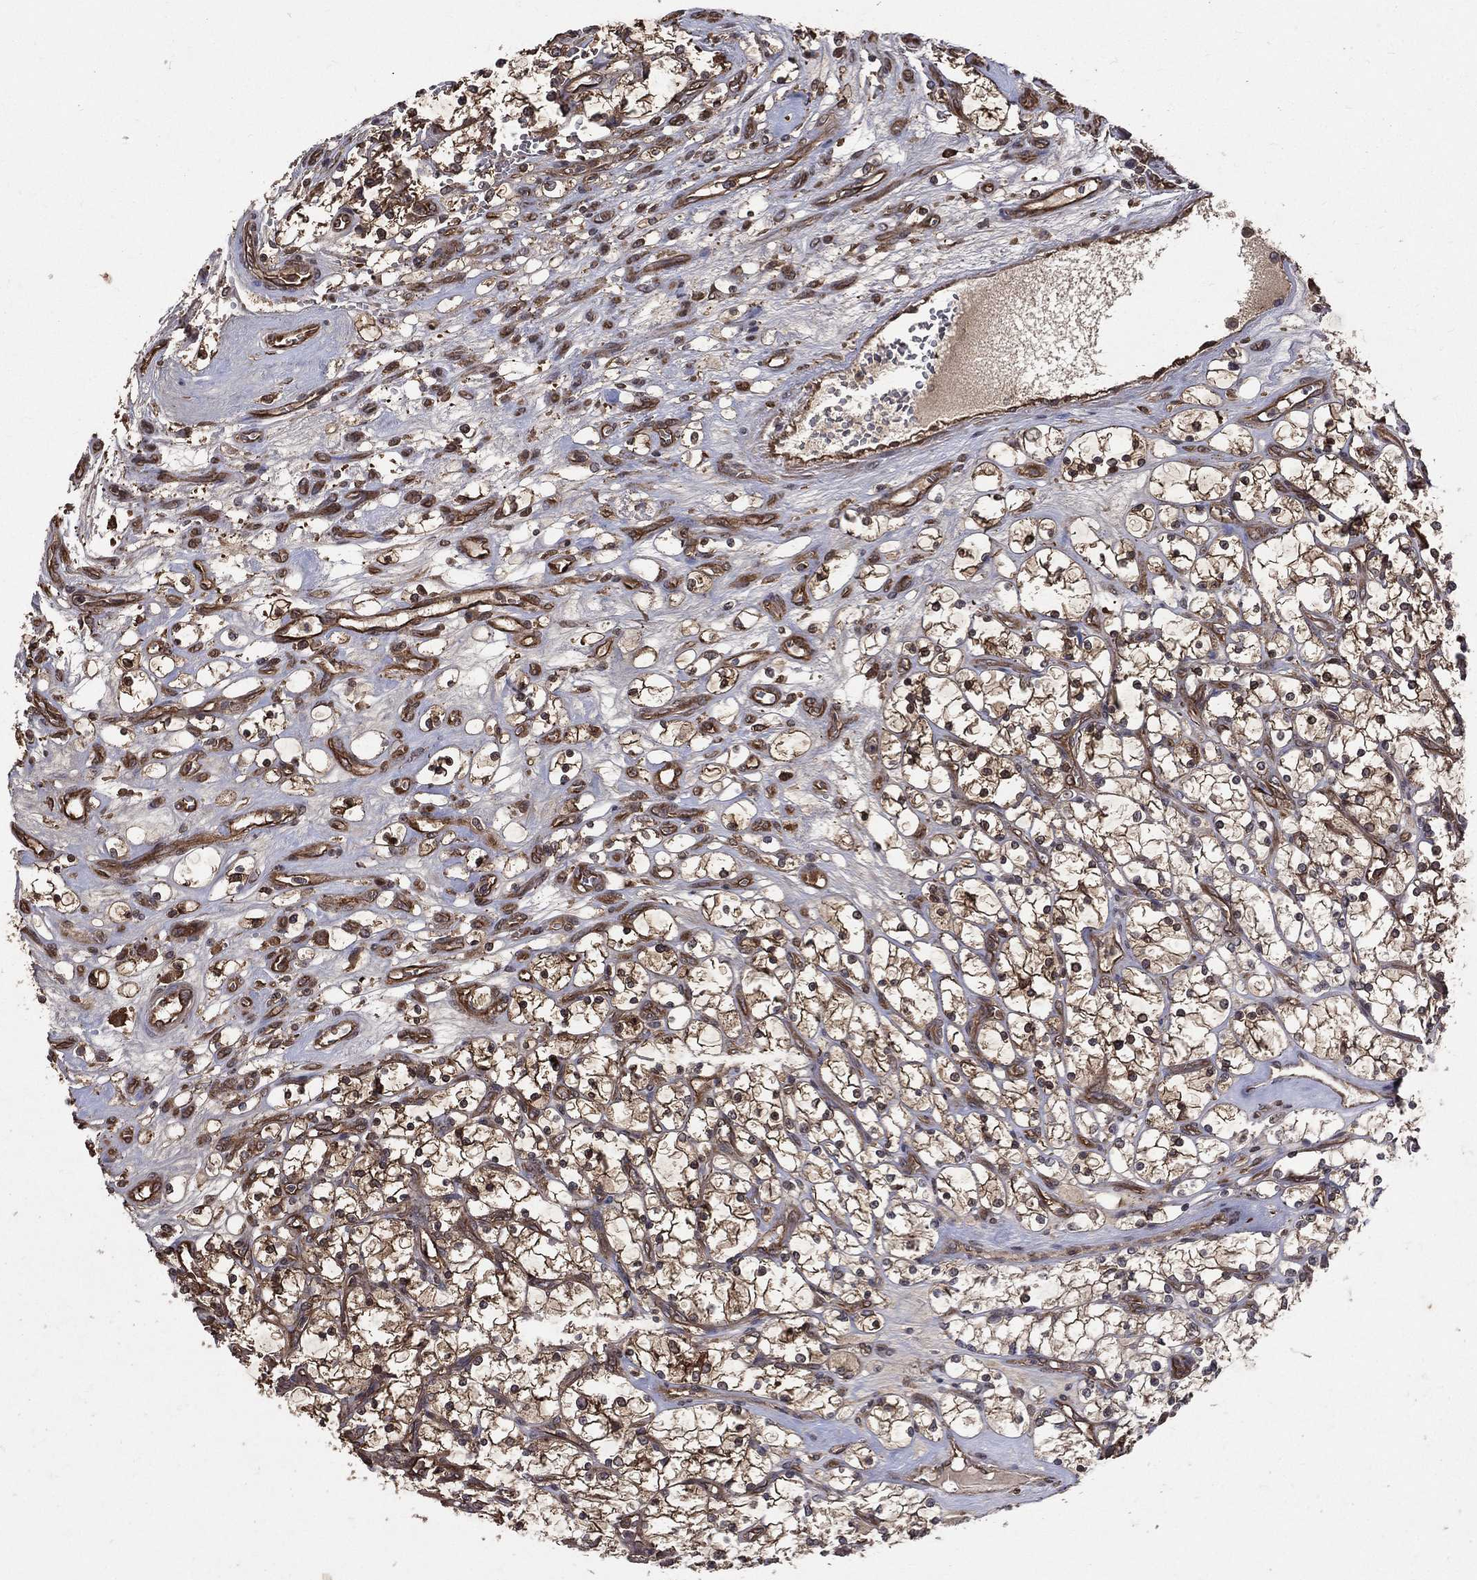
{"staining": {"intensity": "moderate", "quantity": ">75%", "location": "cytoplasmic/membranous"}, "tissue": "renal cancer", "cell_type": "Tumor cells", "image_type": "cancer", "snomed": [{"axis": "morphology", "description": "Adenocarcinoma, NOS"}, {"axis": "topography", "description": "Kidney"}], "caption": "Adenocarcinoma (renal) stained for a protein (brown) reveals moderate cytoplasmic/membranous positive positivity in approximately >75% of tumor cells.", "gene": "DPYSL2", "patient": {"sex": "female", "age": 69}}